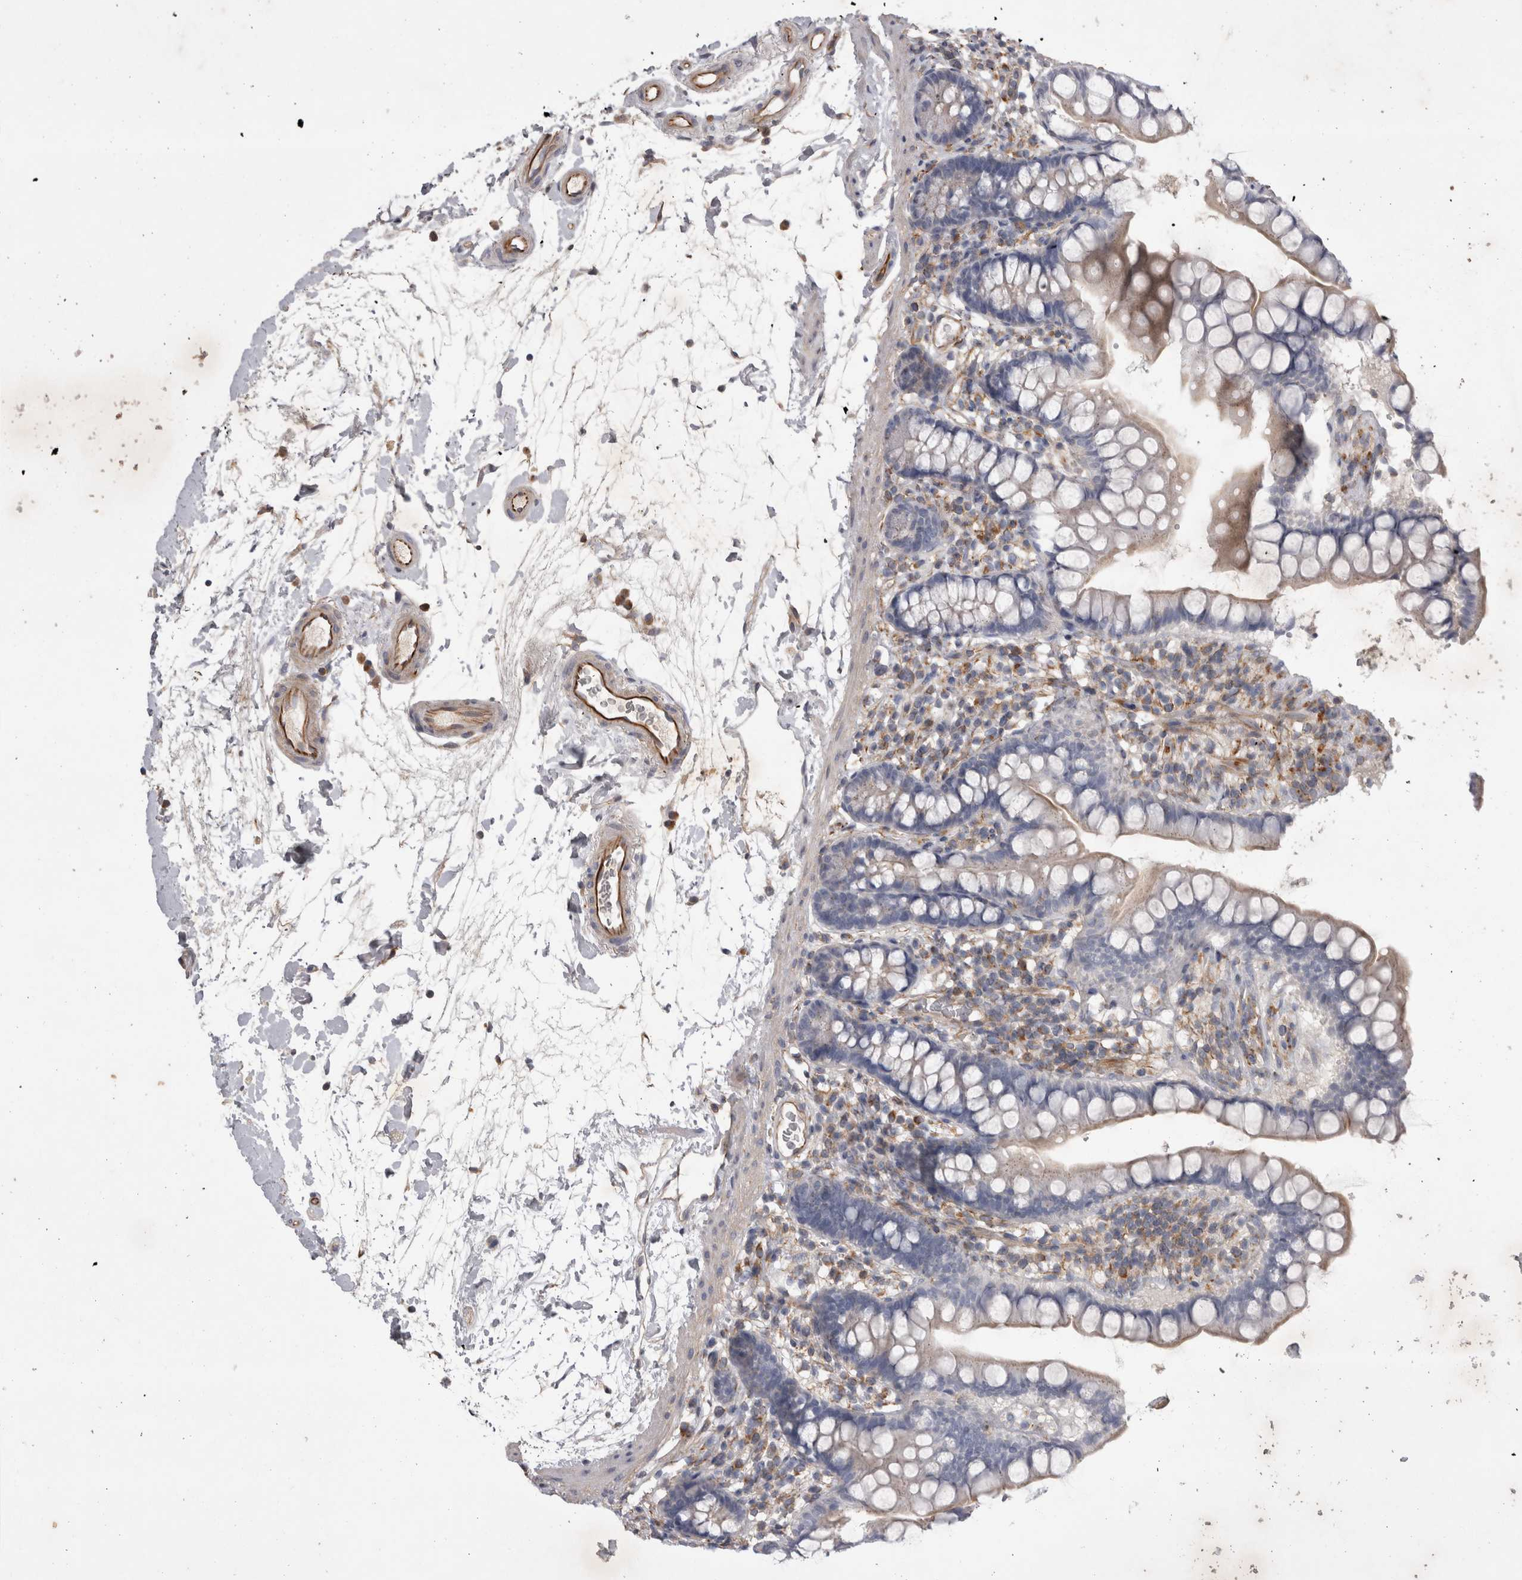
{"staining": {"intensity": "weak", "quantity": "<25%", "location": "cytoplasmic/membranous"}, "tissue": "small intestine", "cell_type": "Glandular cells", "image_type": "normal", "snomed": [{"axis": "morphology", "description": "Normal tissue, NOS"}, {"axis": "topography", "description": "Small intestine"}], "caption": "This is a photomicrograph of immunohistochemistry staining of benign small intestine, which shows no positivity in glandular cells. (Stains: DAB (3,3'-diaminobenzidine) IHC with hematoxylin counter stain, Microscopy: brightfield microscopy at high magnification).", "gene": "STRADB", "patient": {"sex": "female", "age": 84}}